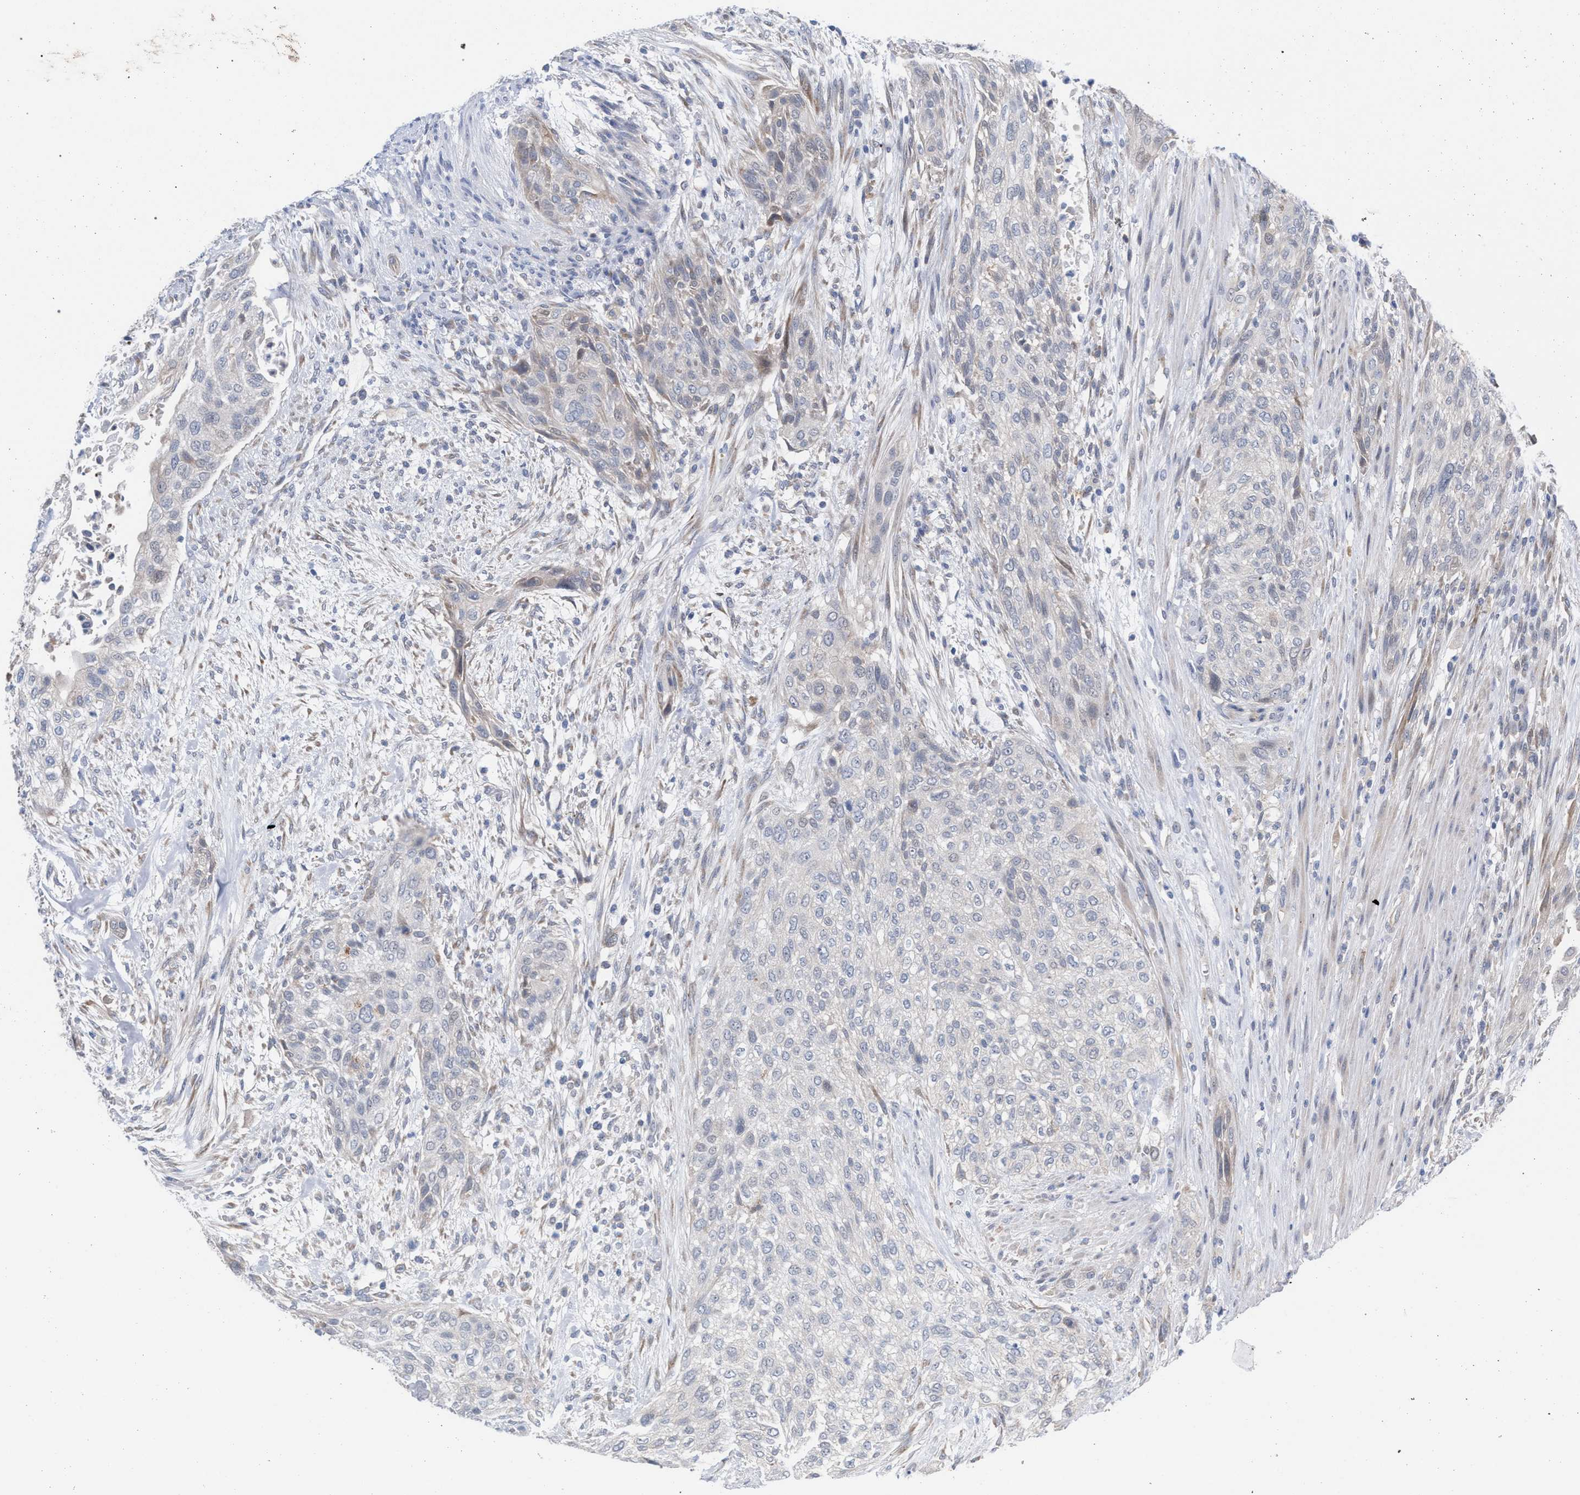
{"staining": {"intensity": "negative", "quantity": "none", "location": "none"}, "tissue": "urothelial cancer", "cell_type": "Tumor cells", "image_type": "cancer", "snomed": [{"axis": "morphology", "description": "Urothelial carcinoma, Low grade"}, {"axis": "morphology", "description": "Urothelial carcinoma, High grade"}, {"axis": "topography", "description": "Urinary bladder"}], "caption": "Immunohistochemistry (IHC) image of neoplastic tissue: urothelial cancer stained with DAB exhibits no significant protein staining in tumor cells. (DAB (3,3'-diaminobenzidine) IHC visualized using brightfield microscopy, high magnification).", "gene": "FHOD3", "patient": {"sex": "male", "age": 35}}